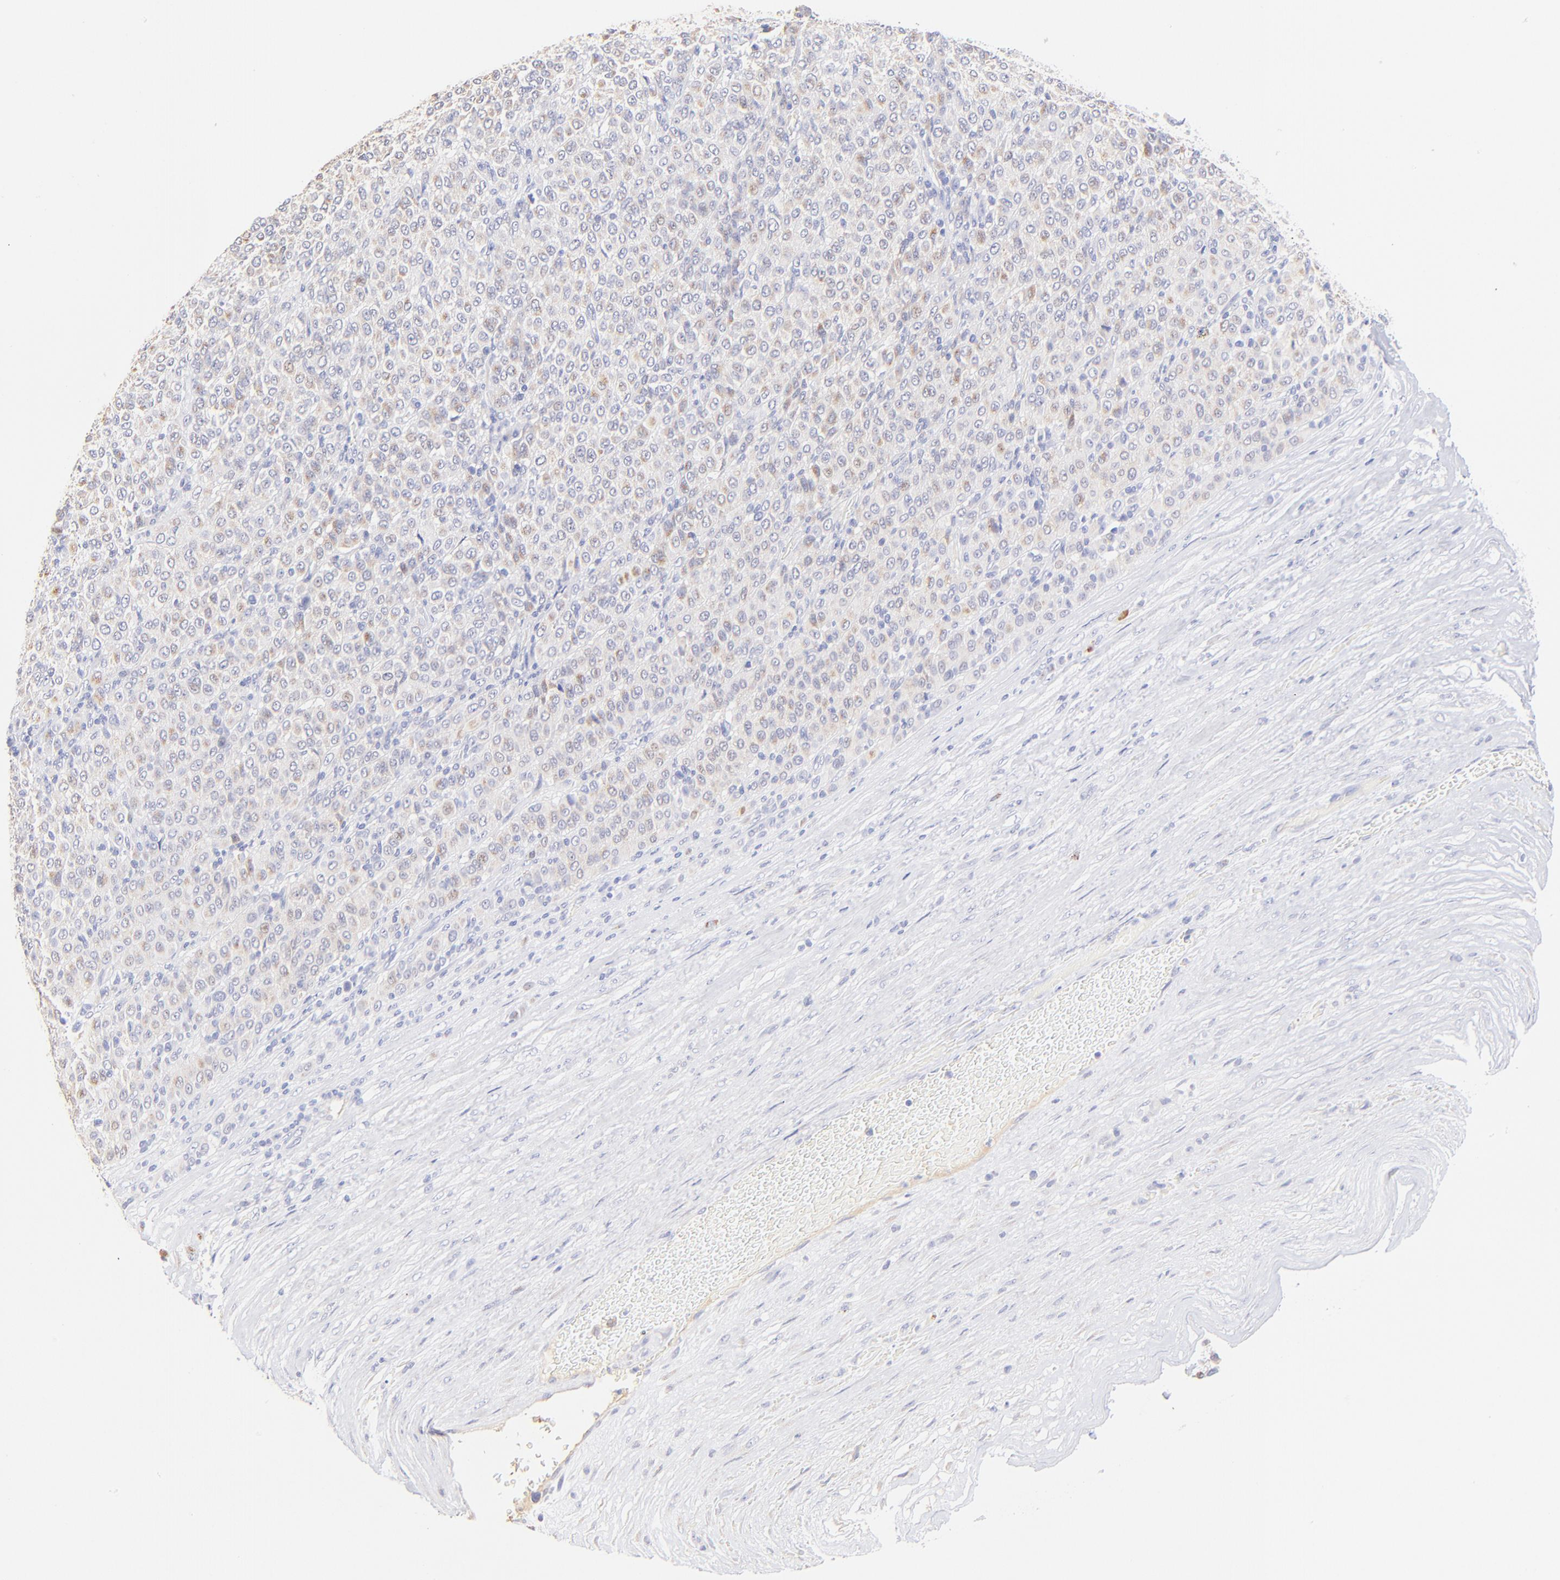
{"staining": {"intensity": "weak", "quantity": "25%-75%", "location": "cytoplasmic/membranous"}, "tissue": "melanoma", "cell_type": "Tumor cells", "image_type": "cancer", "snomed": [{"axis": "morphology", "description": "Malignant melanoma, Metastatic site"}, {"axis": "topography", "description": "Pancreas"}], "caption": "The micrograph exhibits a brown stain indicating the presence of a protein in the cytoplasmic/membranous of tumor cells in melanoma.", "gene": "ASB9", "patient": {"sex": "female", "age": 30}}